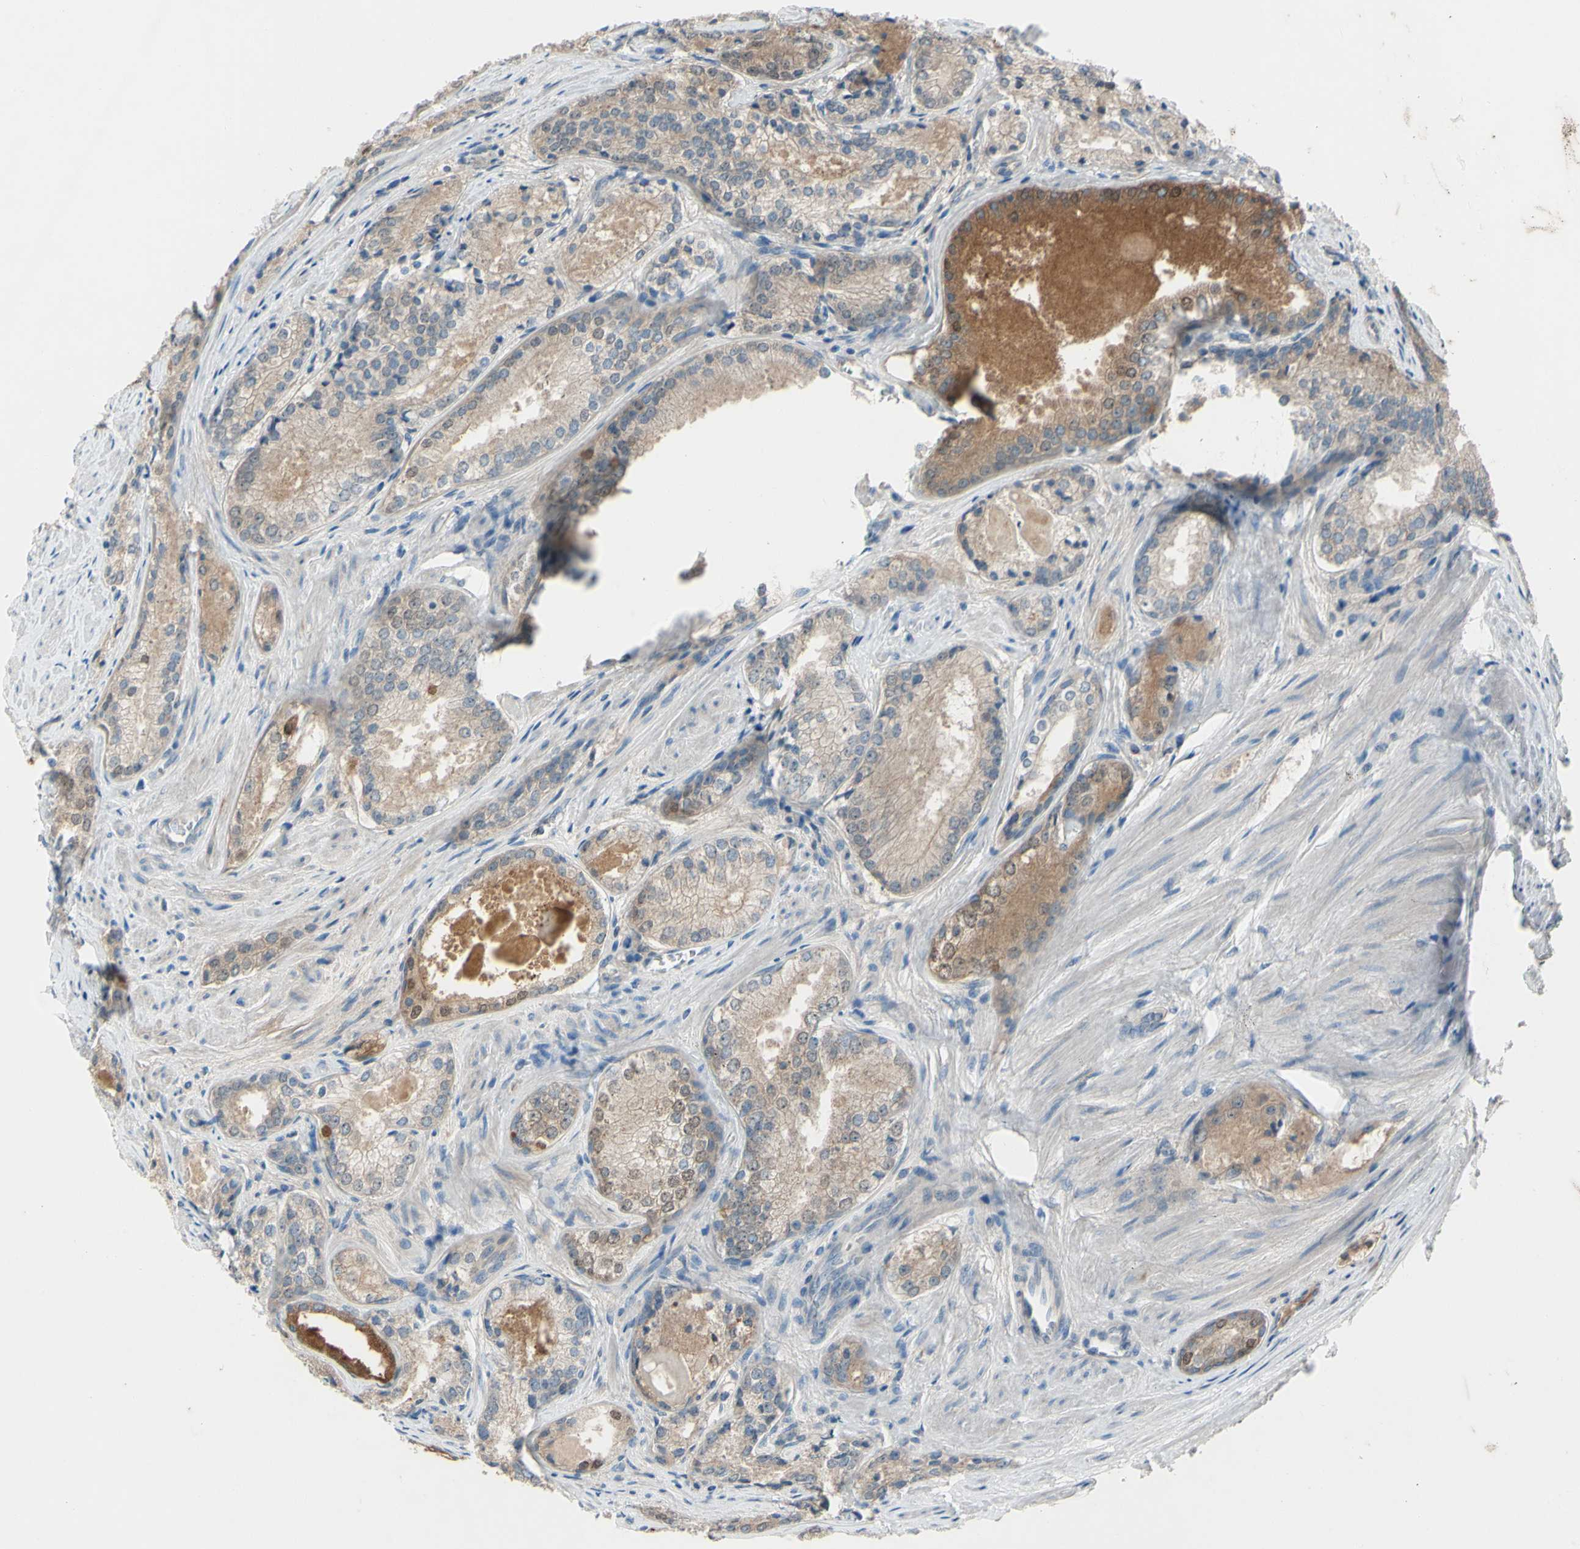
{"staining": {"intensity": "weak", "quantity": ">75%", "location": "cytoplasmic/membranous"}, "tissue": "prostate cancer", "cell_type": "Tumor cells", "image_type": "cancer", "snomed": [{"axis": "morphology", "description": "Adenocarcinoma, Low grade"}, {"axis": "topography", "description": "Prostate"}], "caption": "This is a histology image of IHC staining of prostate cancer, which shows weak expression in the cytoplasmic/membranous of tumor cells.", "gene": "ATRN", "patient": {"sex": "male", "age": 60}}